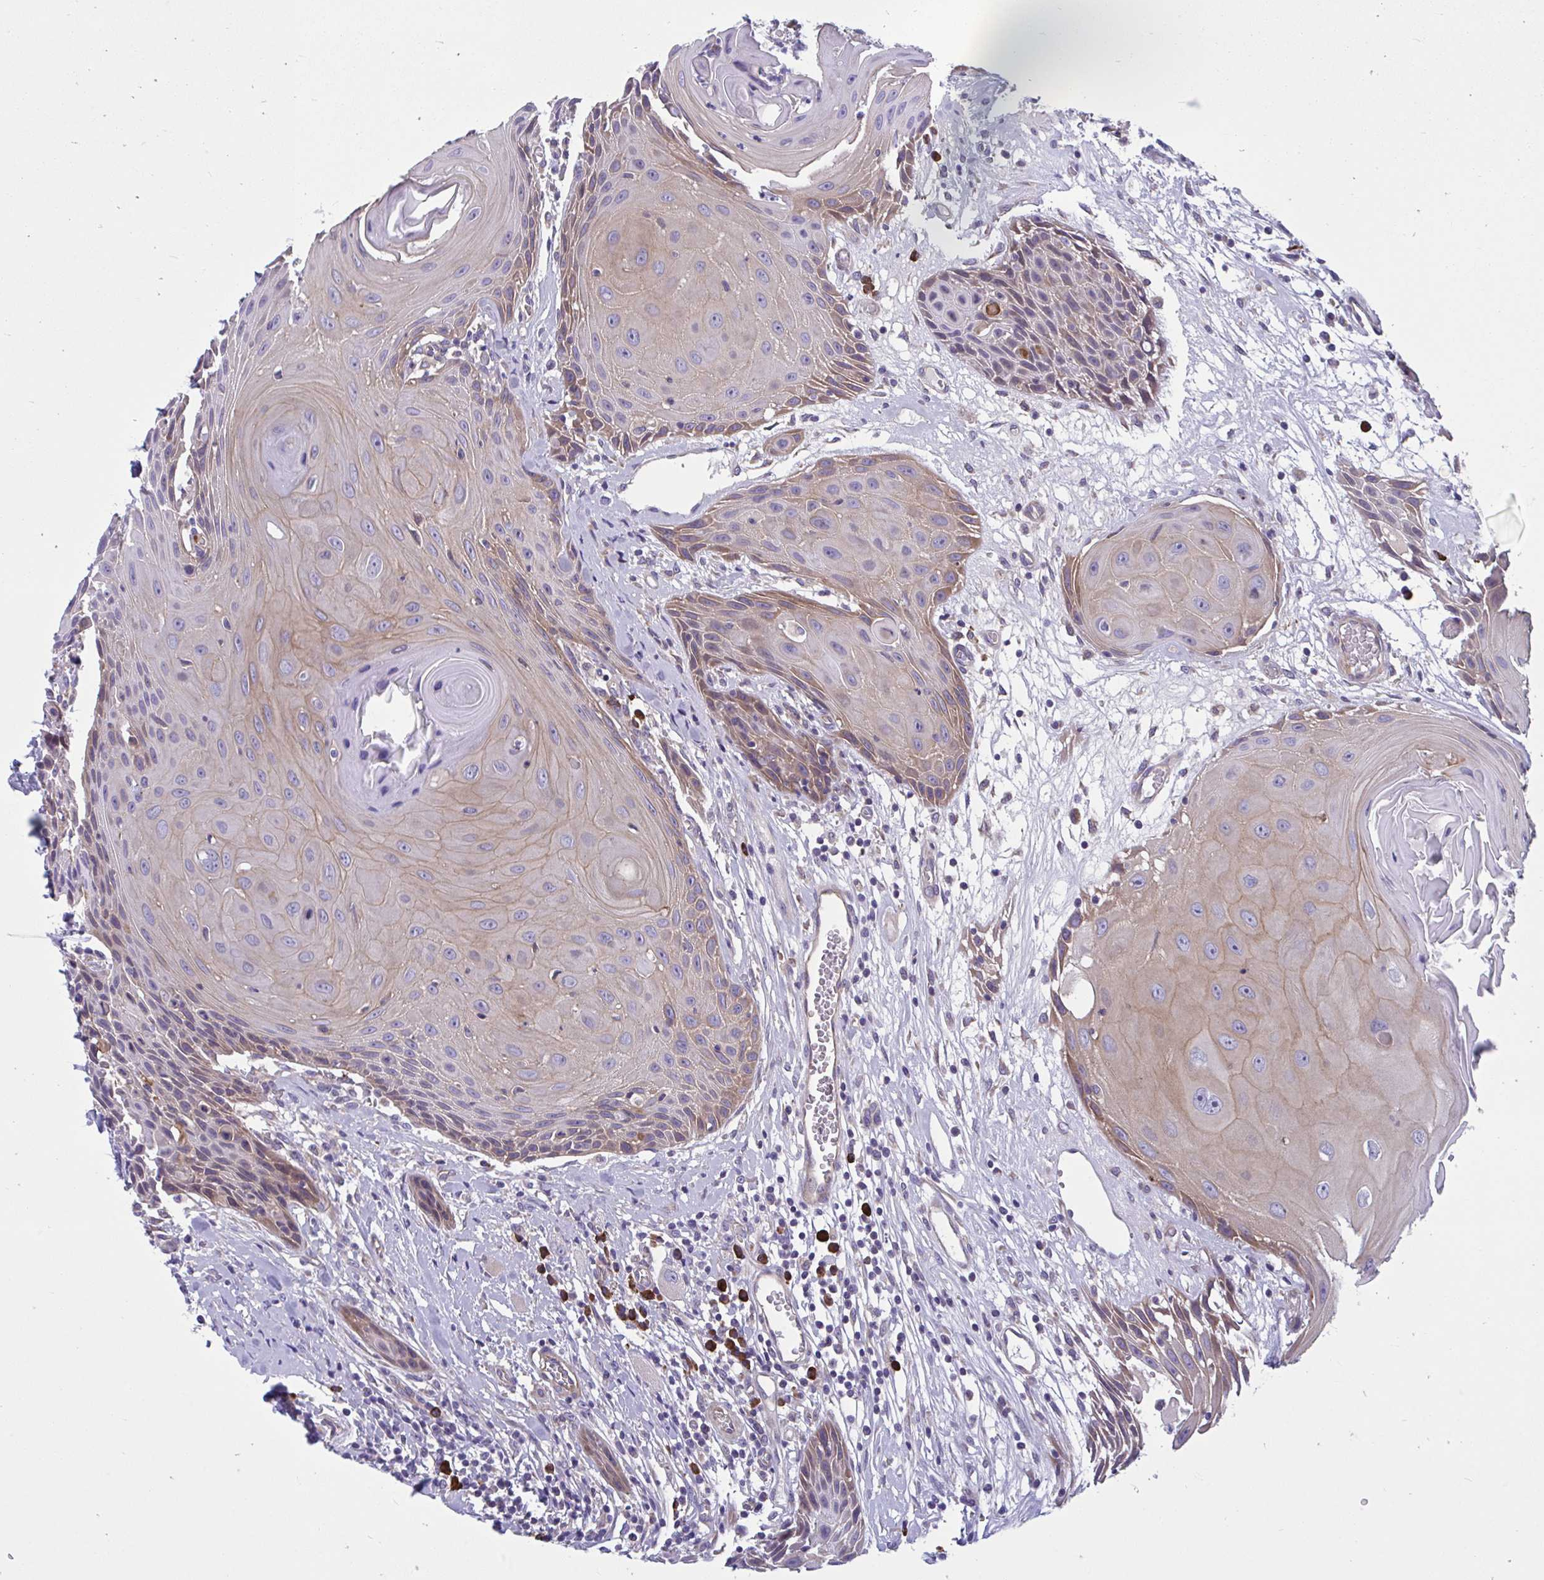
{"staining": {"intensity": "weak", "quantity": "25%-75%", "location": "cytoplasmic/membranous"}, "tissue": "head and neck cancer", "cell_type": "Tumor cells", "image_type": "cancer", "snomed": [{"axis": "morphology", "description": "Squamous cell carcinoma, NOS"}, {"axis": "topography", "description": "Oral tissue"}, {"axis": "topography", "description": "Head-Neck"}], "caption": "Squamous cell carcinoma (head and neck) stained with DAB (3,3'-diaminobenzidine) IHC reveals low levels of weak cytoplasmic/membranous positivity in about 25%-75% of tumor cells. The staining was performed using DAB (3,3'-diaminobenzidine) to visualize the protein expression in brown, while the nuclei were stained in blue with hematoxylin (Magnification: 20x).", "gene": "WBP1", "patient": {"sex": "male", "age": 49}}